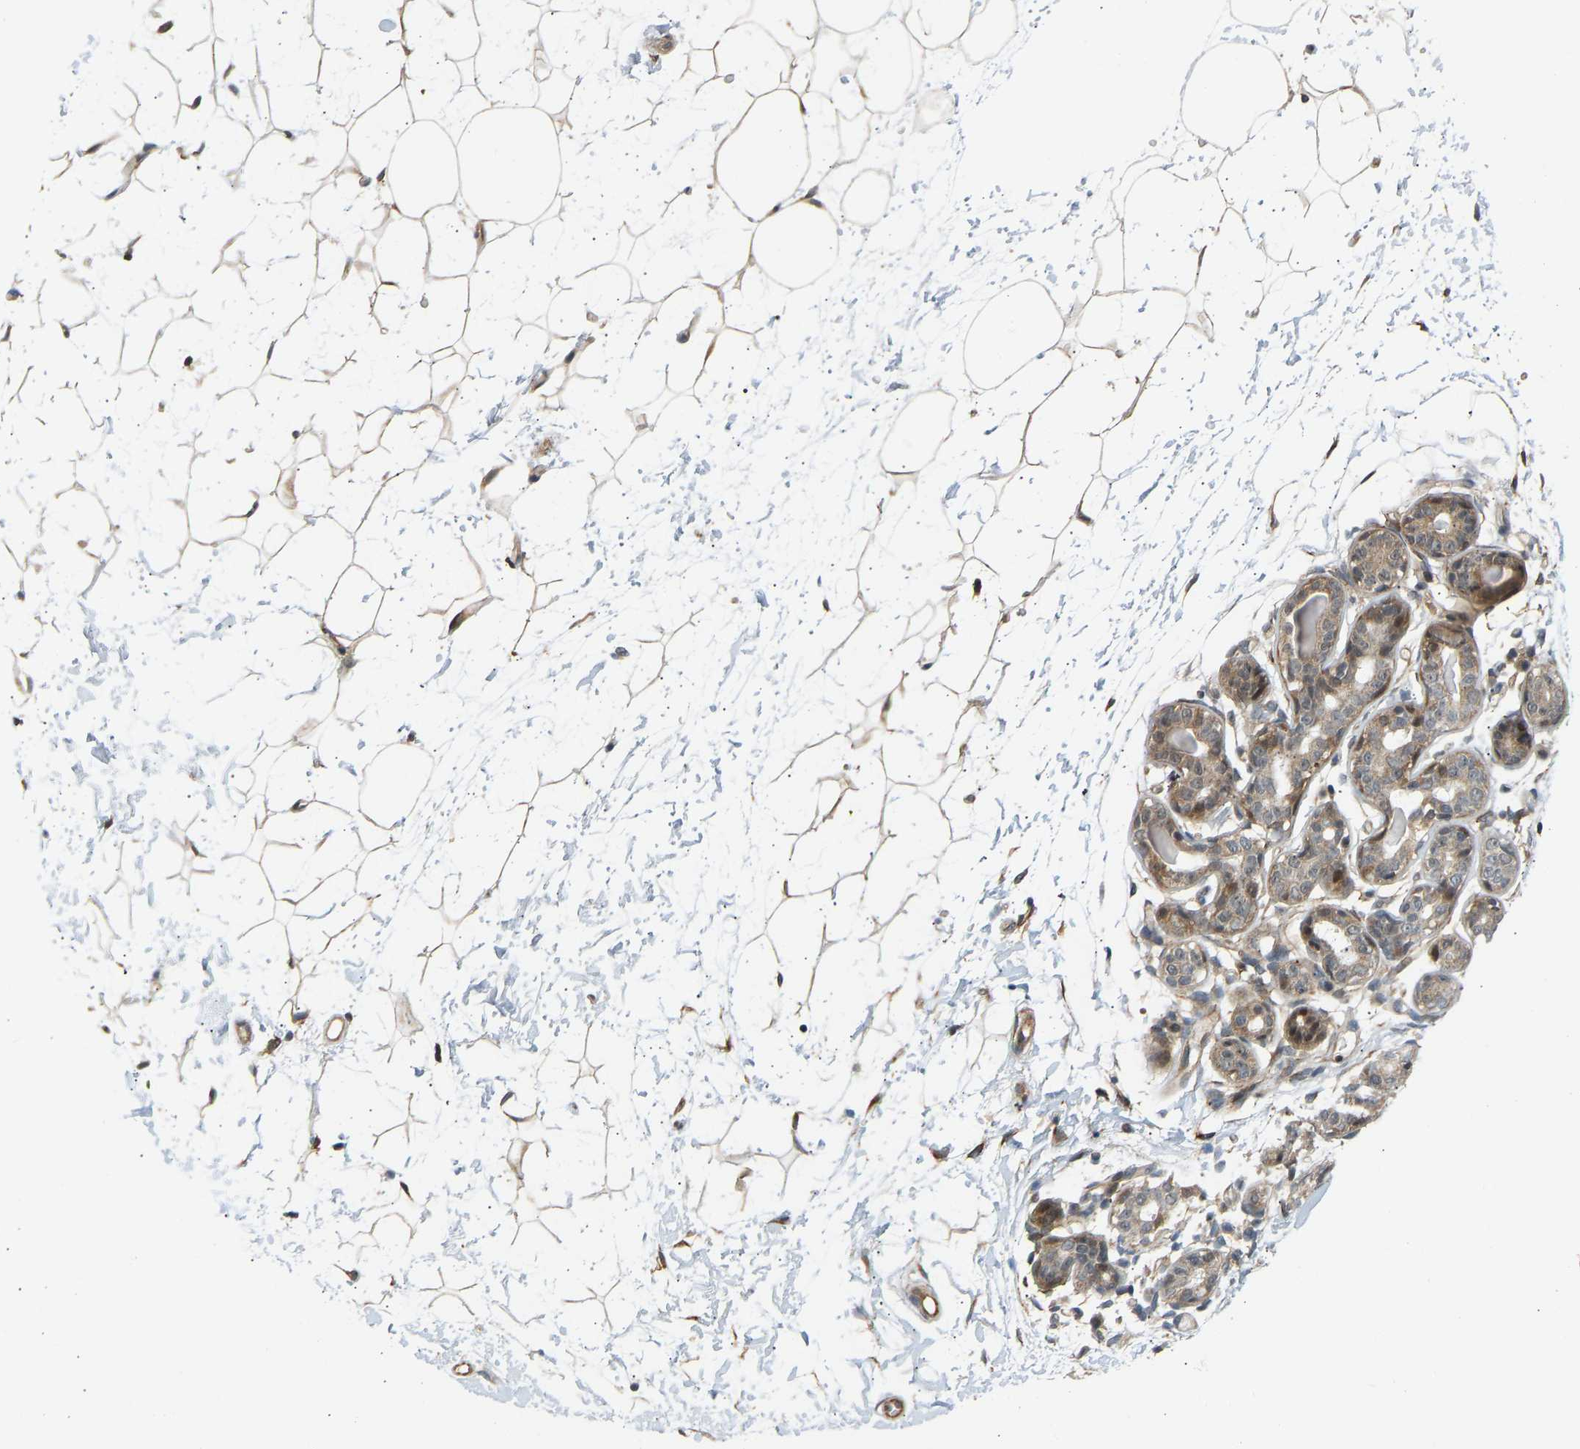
{"staining": {"intensity": "moderate", "quantity": ">75%", "location": "cytoplasmic/membranous,nuclear"}, "tissue": "breast", "cell_type": "Adipocytes", "image_type": "normal", "snomed": [{"axis": "morphology", "description": "Normal tissue, NOS"}, {"axis": "topography", "description": "Breast"}], "caption": "Adipocytes reveal medium levels of moderate cytoplasmic/membranous,nuclear positivity in approximately >75% of cells in benign human breast.", "gene": "BAG1", "patient": {"sex": "female", "age": 22}}